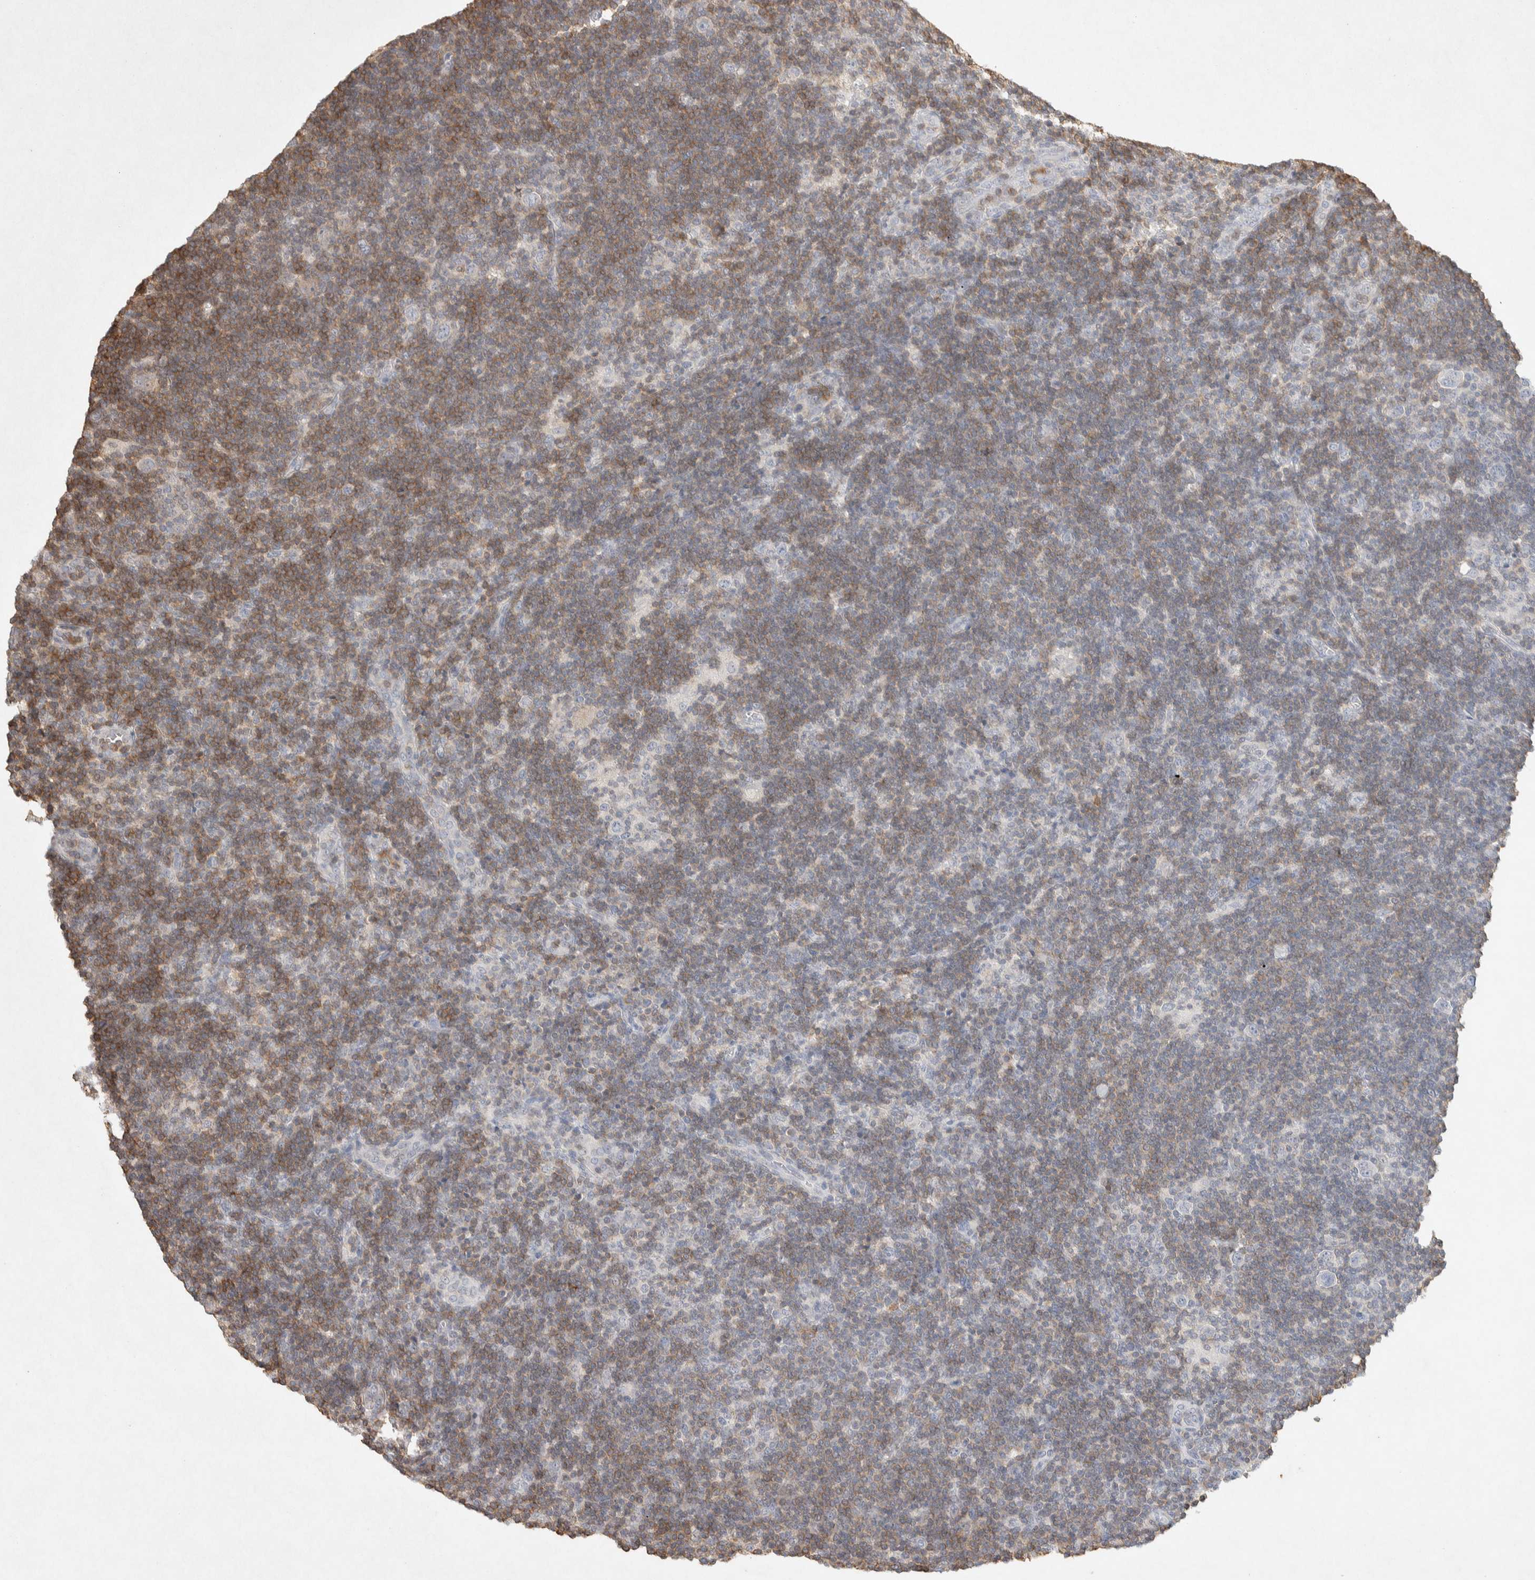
{"staining": {"intensity": "negative", "quantity": "none", "location": "none"}, "tissue": "lymphoma", "cell_type": "Tumor cells", "image_type": "cancer", "snomed": [{"axis": "morphology", "description": "Hodgkin's disease, NOS"}, {"axis": "topography", "description": "Lymph node"}], "caption": "Lymphoma was stained to show a protein in brown. There is no significant expression in tumor cells.", "gene": "RAC2", "patient": {"sex": "female", "age": 57}}